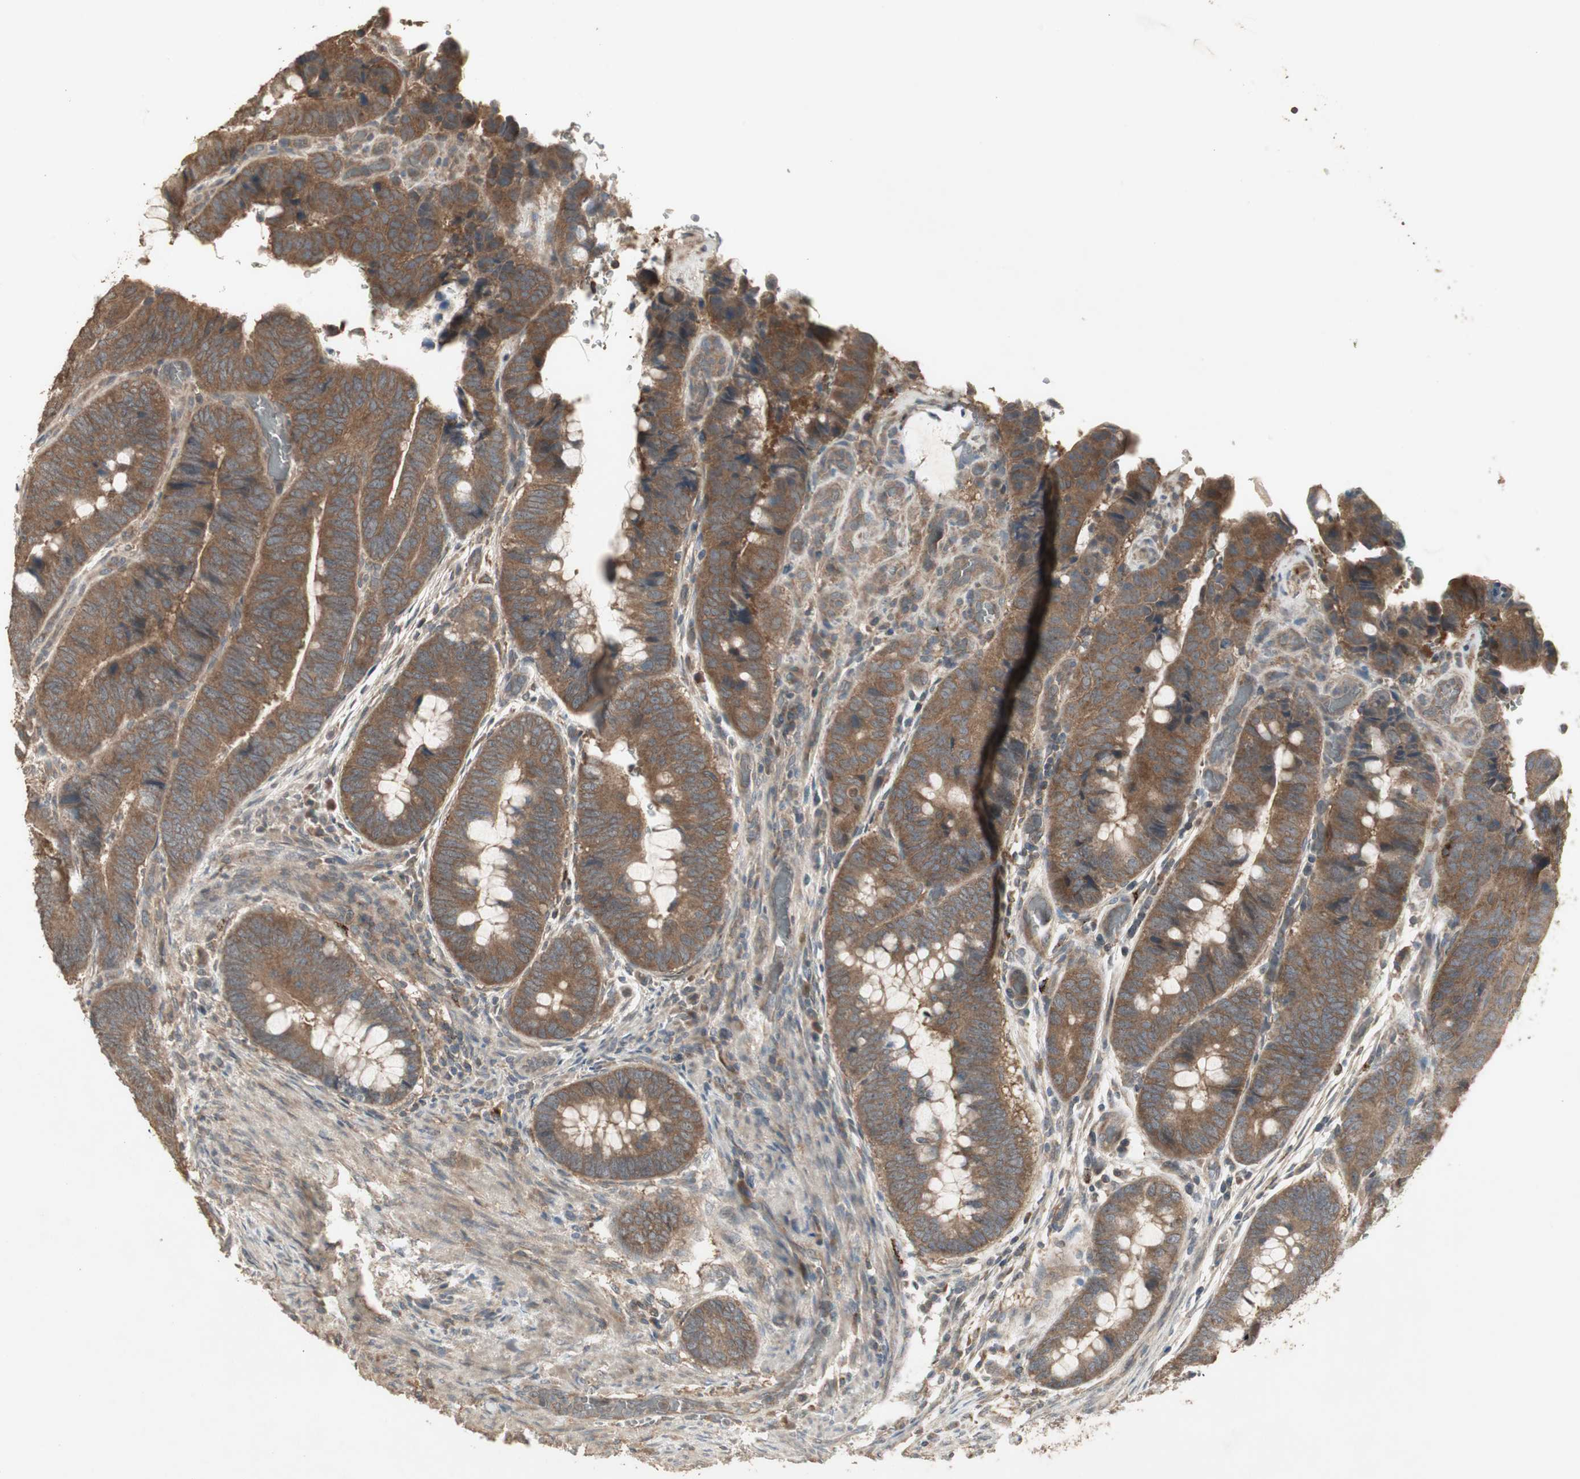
{"staining": {"intensity": "strong", "quantity": ">75%", "location": "cytoplasmic/membranous"}, "tissue": "colorectal cancer", "cell_type": "Tumor cells", "image_type": "cancer", "snomed": [{"axis": "morphology", "description": "Normal tissue, NOS"}, {"axis": "morphology", "description": "Adenocarcinoma, NOS"}, {"axis": "topography", "description": "Rectum"}, {"axis": "topography", "description": "Peripheral nerve tissue"}], "caption": "This is an image of immunohistochemistry staining of colorectal adenocarcinoma, which shows strong expression in the cytoplasmic/membranous of tumor cells.", "gene": "UBAC1", "patient": {"sex": "male", "age": 92}}